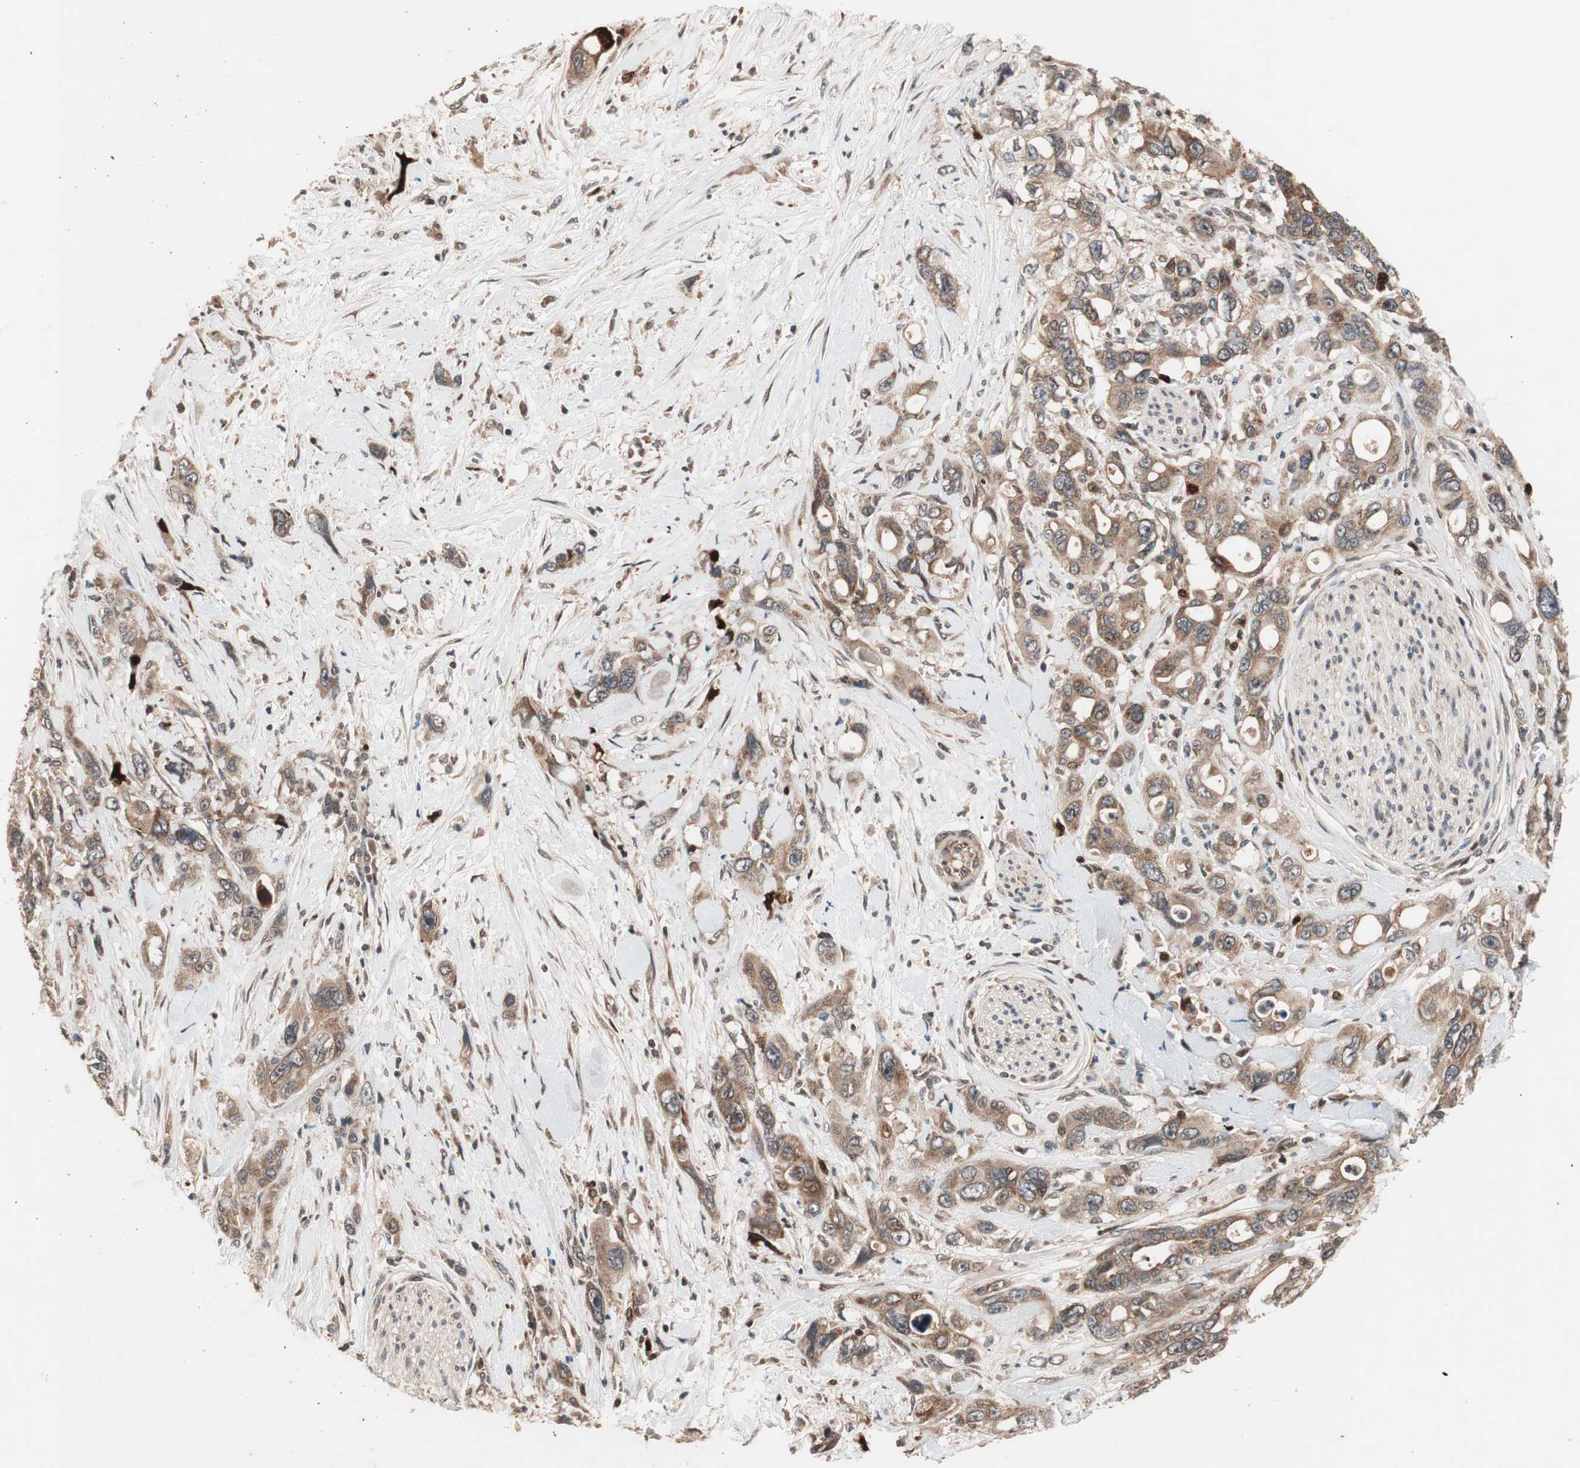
{"staining": {"intensity": "moderate", "quantity": ">75%", "location": "cytoplasmic/membranous"}, "tissue": "pancreatic cancer", "cell_type": "Tumor cells", "image_type": "cancer", "snomed": [{"axis": "morphology", "description": "Adenocarcinoma, NOS"}, {"axis": "topography", "description": "Pancreas"}], "caption": "Protein expression analysis of human pancreatic adenocarcinoma reveals moderate cytoplasmic/membranous positivity in approximately >75% of tumor cells.", "gene": "NF2", "patient": {"sex": "male", "age": 46}}